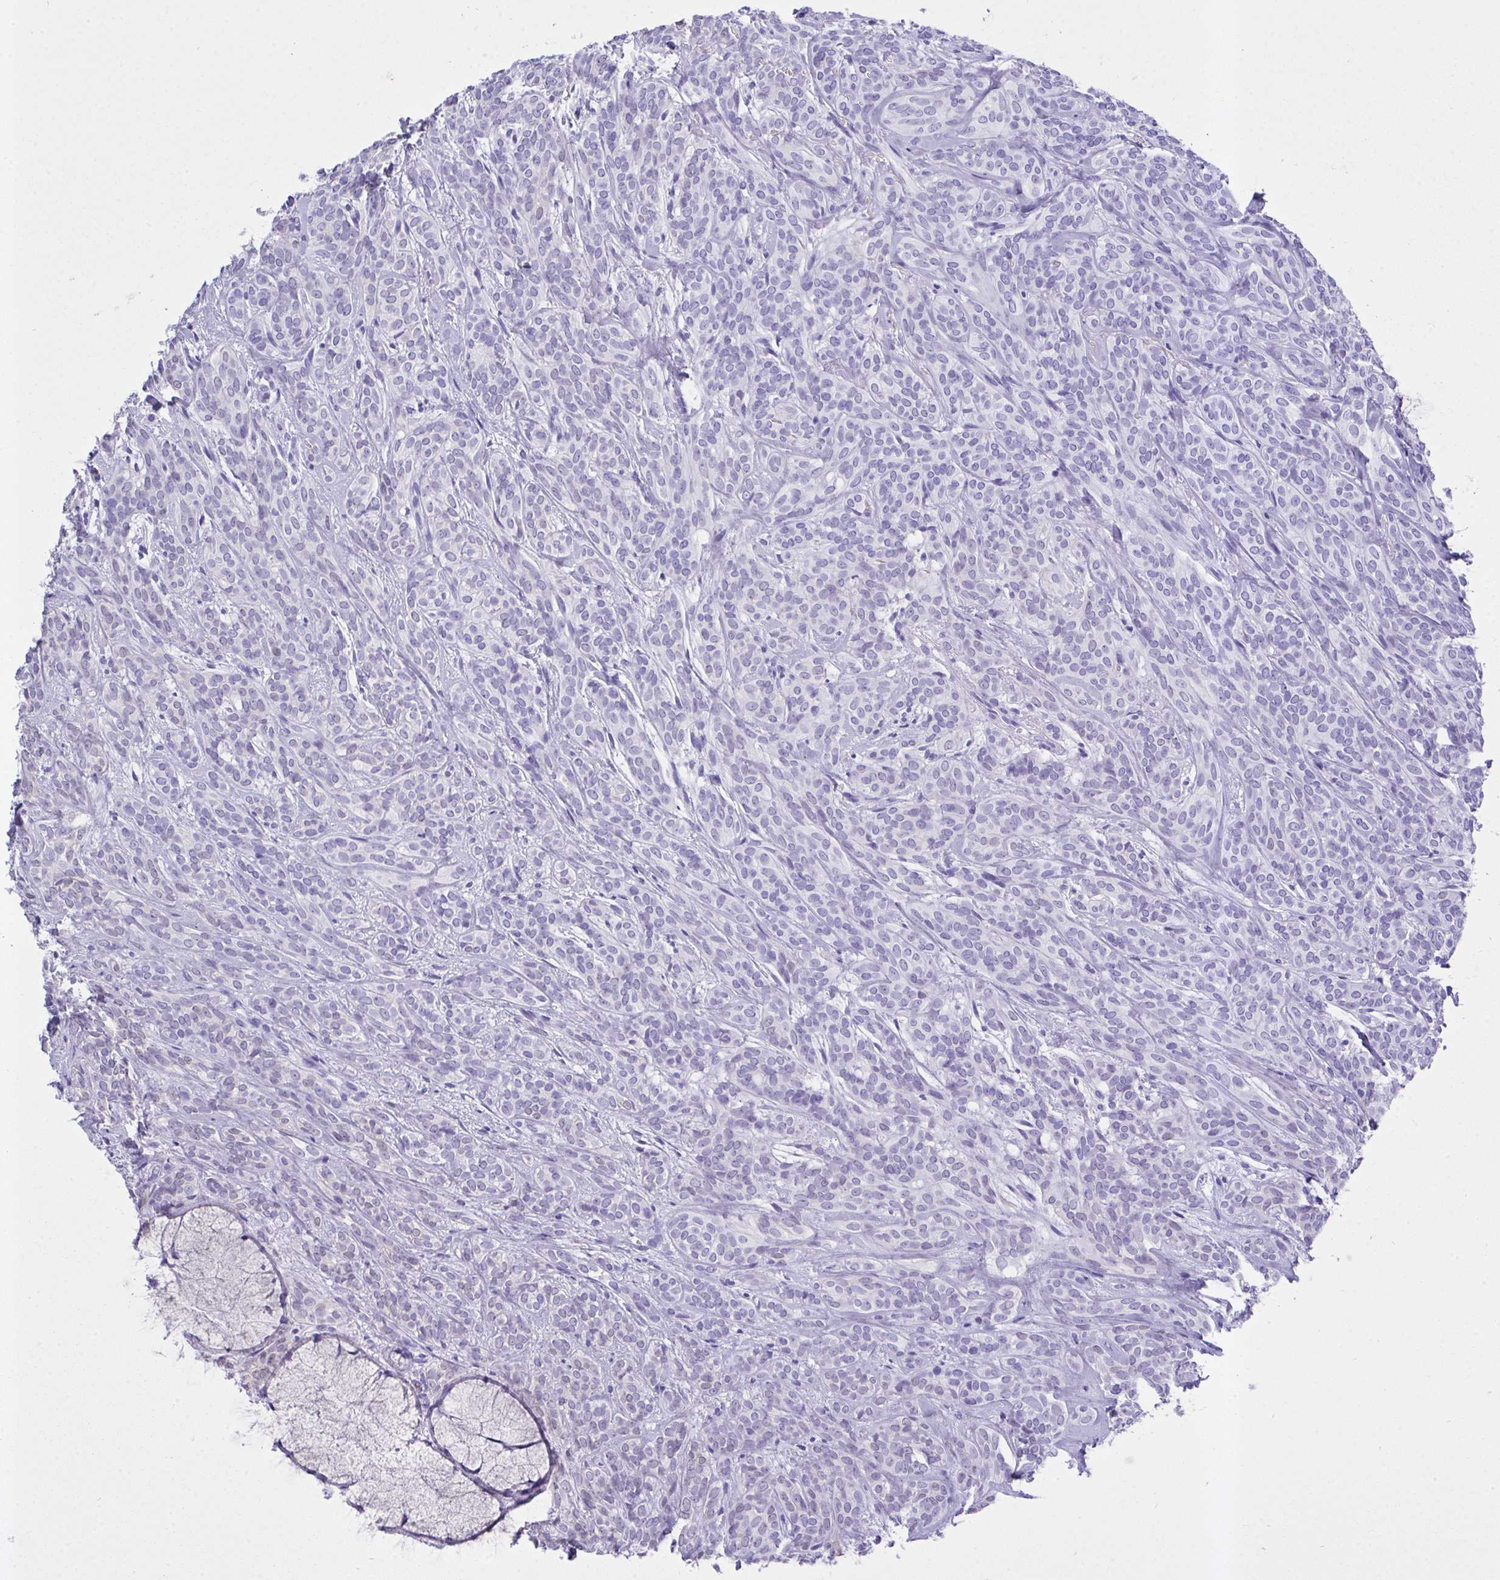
{"staining": {"intensity": "negative", "quantity": "none", "location": "none"}, "tissue": "head and neck cancer", "cell_type": "Tumor cells", "image_type": "cancer", "snomed": [{"axis": "morphology", "description": "Adenocarcinoma, NOS"}, {"axis": "topography", "description": "Head-Neck"}], "caption": "Tumor cells are negative for protein expression in human head and neck cancer.", "gene": "AKR1D1", "patient": {"sex": "female", "age": 57}}